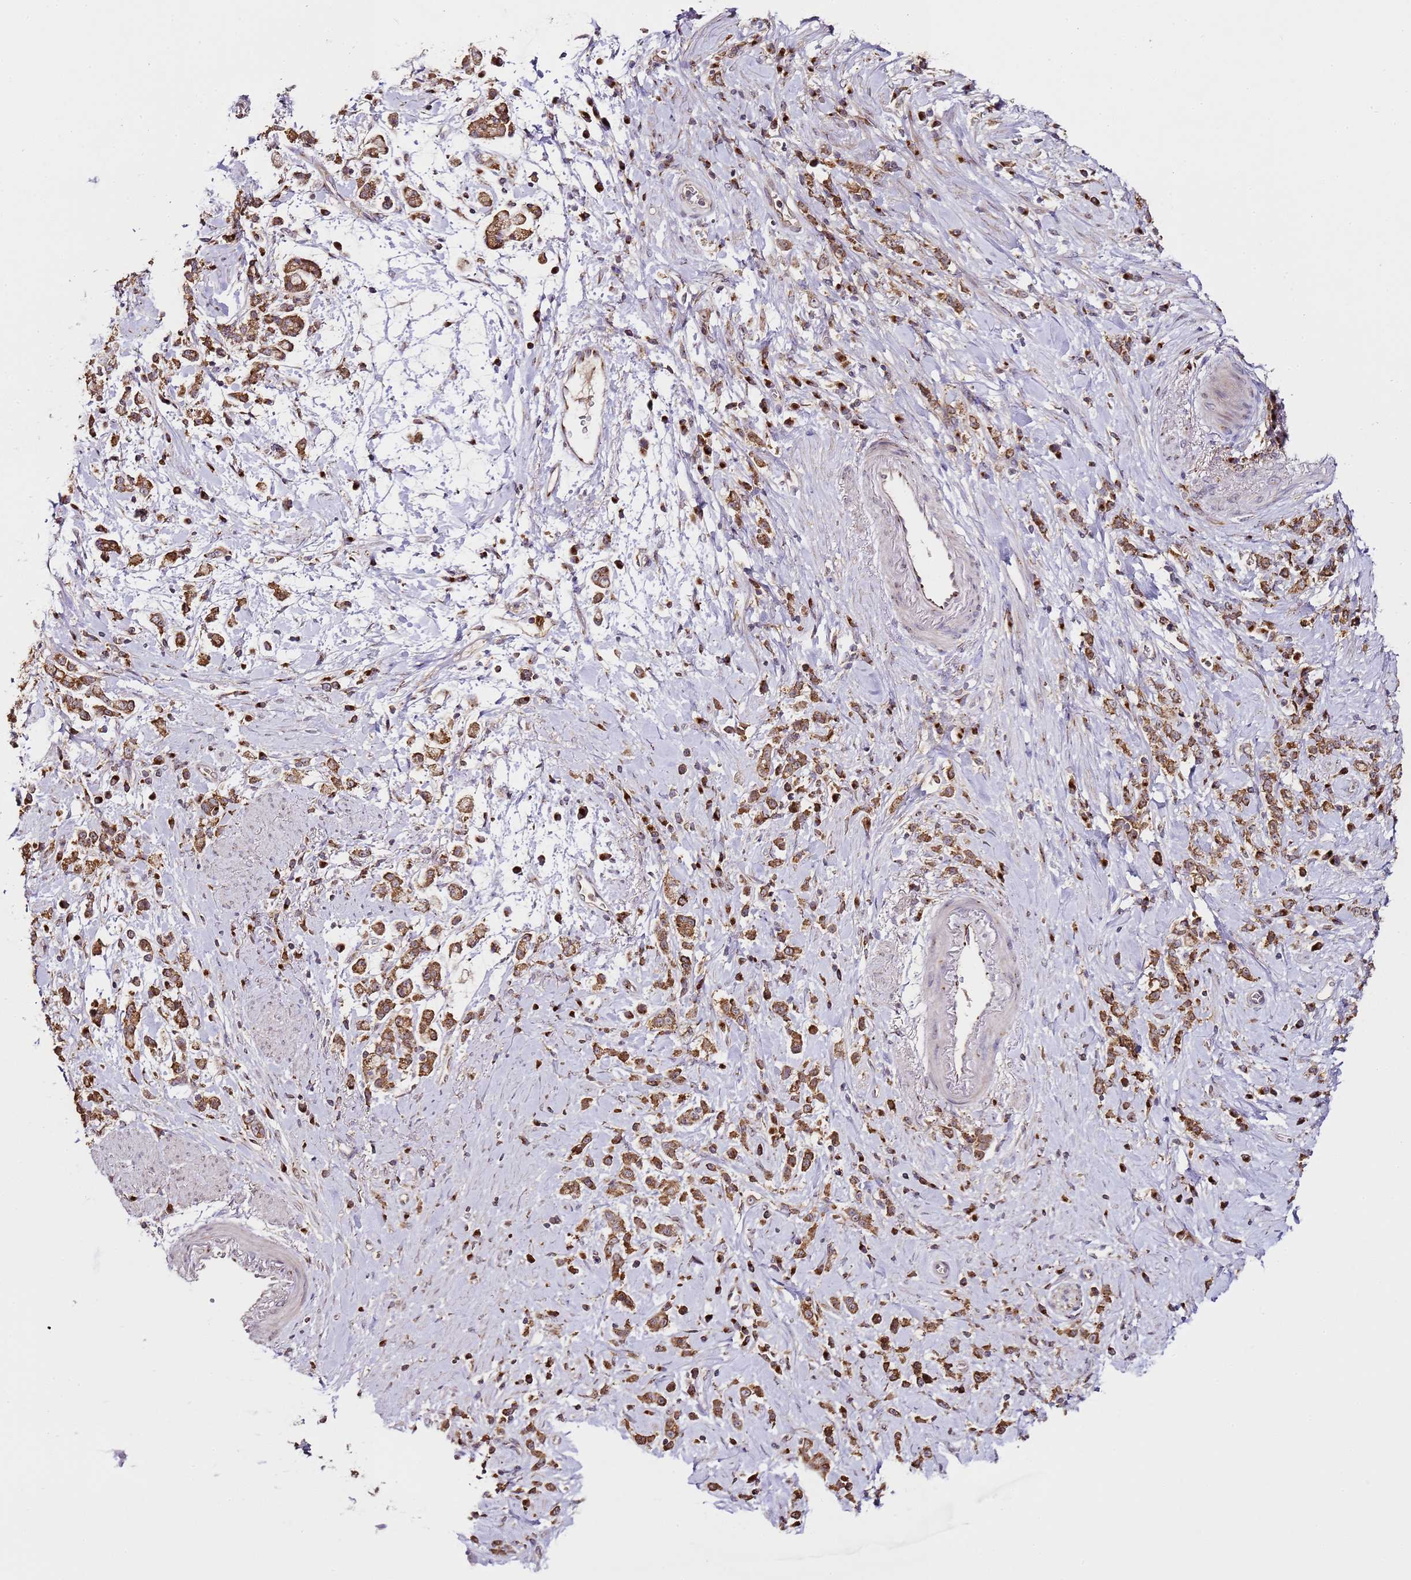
{"staining": {"intensity": "strong", "quantity": ">75%", "location": "cytoplasmic/membranous"}, "tissue": "stomach cancer", "cell_type": "Tumor cells", "image_type": "cancer", "snomed": [{"axis": "morphology", "description": "Adenocarcinoma, NOS"}, {"axis": "topography", "description": "Stomach"}], "caption": "An IHC photomicrograph of neoplastic tissue is shown. Protein staining in brown highlights strong cytoplasmic/membranous positivity in stomach cancer (adenocarcinoma) within tumor cells.", "gene": "MRPL49", "patient": {"sex": "female", "age": 60}}